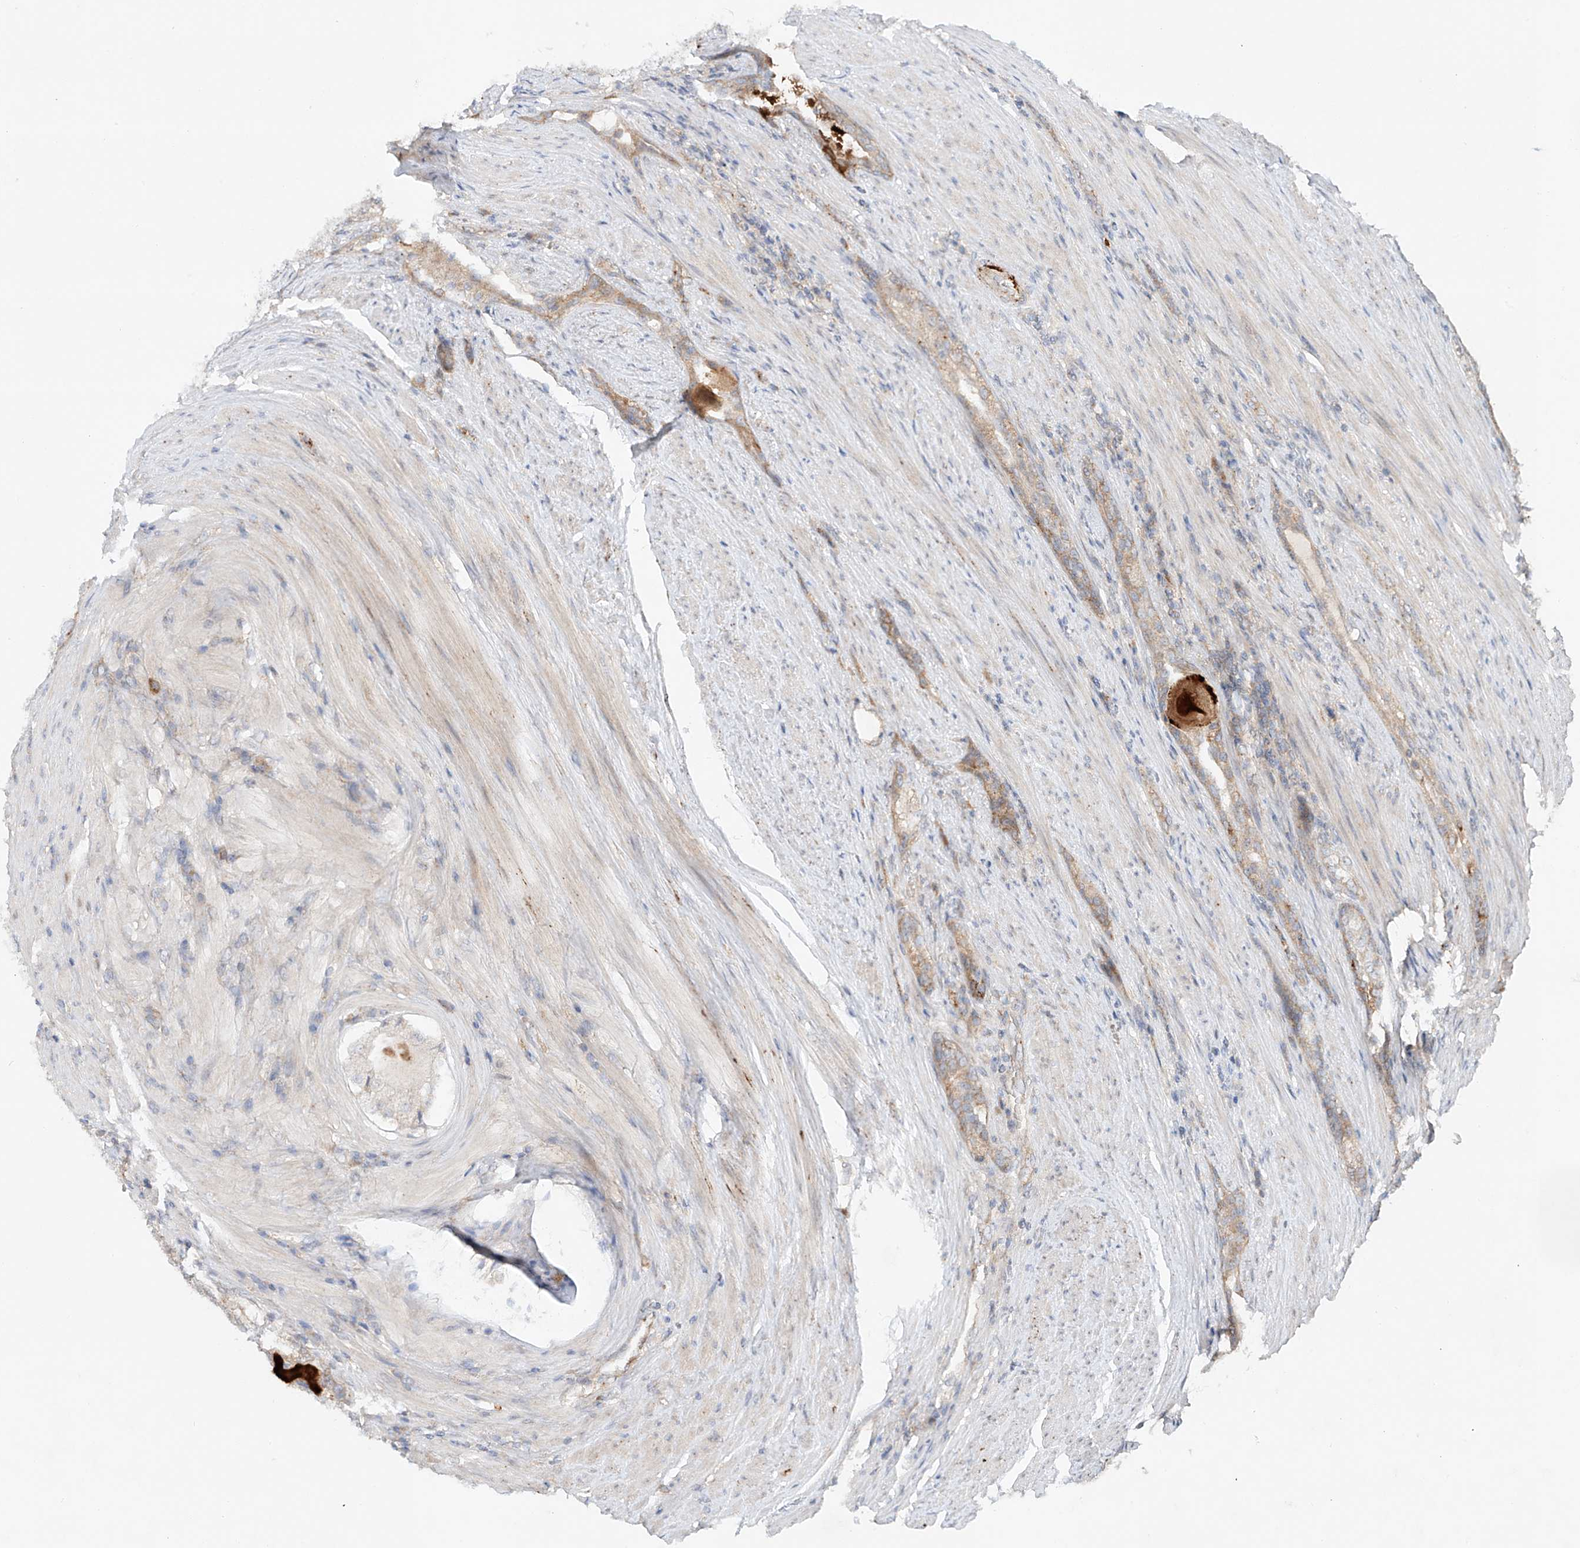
{"staining": {"intensity": "moderate", "quantity": "<25%", "location": "cytoplasmic/membranous"}, "tissue": "prostate cancer", "cell_type": "Tumor cells", "image_type": "cancer", "snomed": [{"axis": "morphology", "description": "Adenocarcinoma, High grade"}, {"axis": "topography", "description": "Prostate"}], "caption": "Protein expression by immunohistochemistry (IHC) exhibits moderate cytoplasmic/membranous staining in about <25% of tumor cells in prostate cancer.", "gene": "TJAP1", "patient": {"sex": "male", "age": 60}}